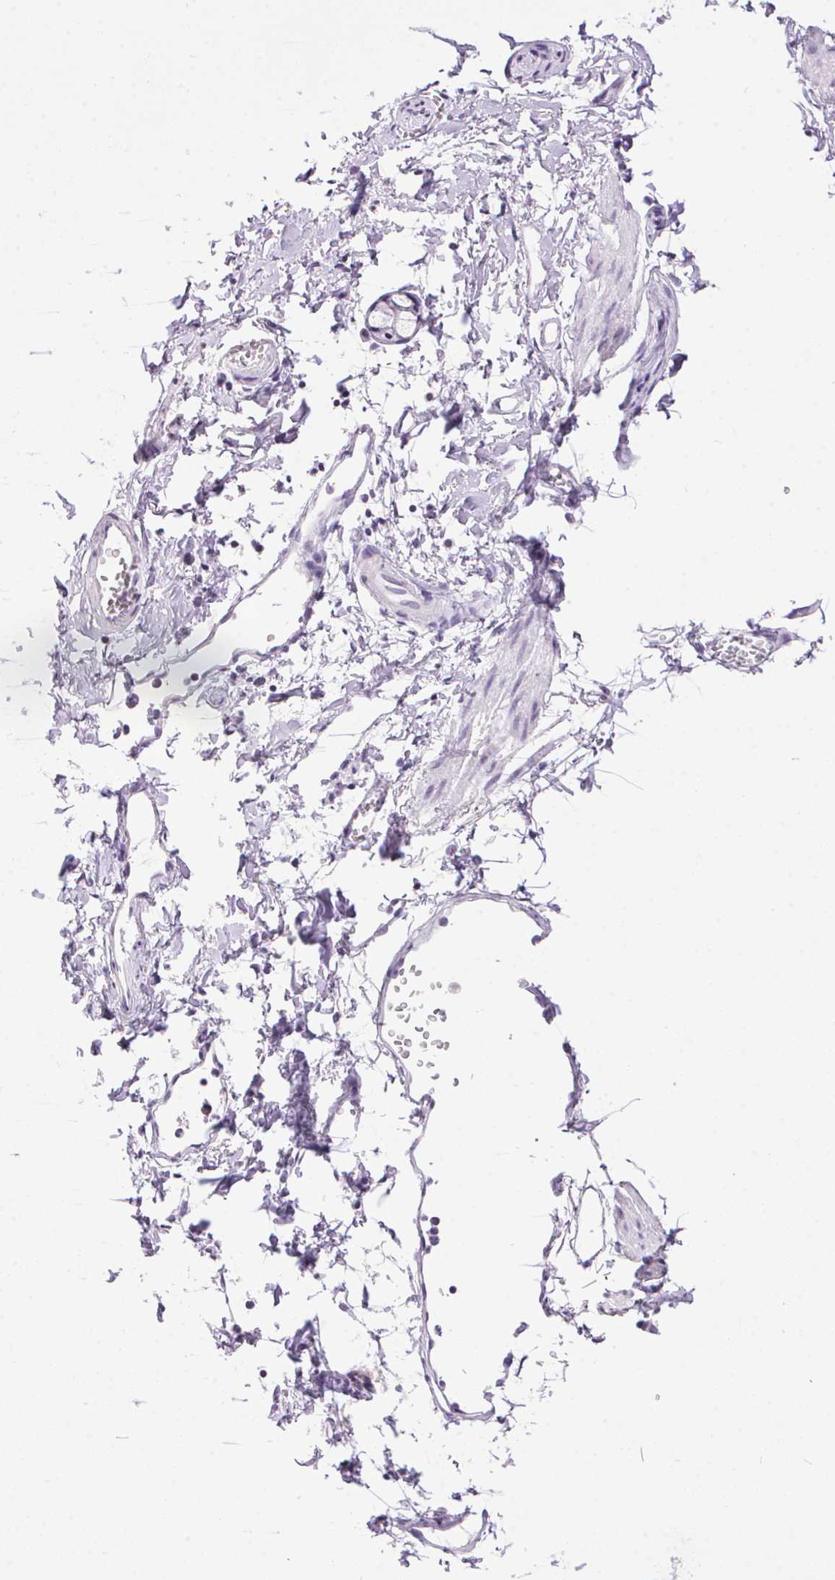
{"staining": {"intensity": "negative", "quantity": "none", "location": "none"}, "tissue": "bronchus", "cell_type": "Respiratory epithelial cells", "image_type": "normal", "snomed": [{"axis": "morphology", "description": "Normal tissue, NOS"}, {"axis": "topography", "description": "Cartilage tissue"}, {"axis": "topography", "description": "Bronchus"}], "caption": "Immunohistochemistry photomicrograph of unremarkable human bronchus stained for a protein (brown), which shows no expression in respiratory epithelial cells. (Brightfield microscopy of DAB (3,3'-diaminobenzidine) IHC at high magnification).", "gene": "TMEM88B", "patient": {"sex": "female", "age": 59}}